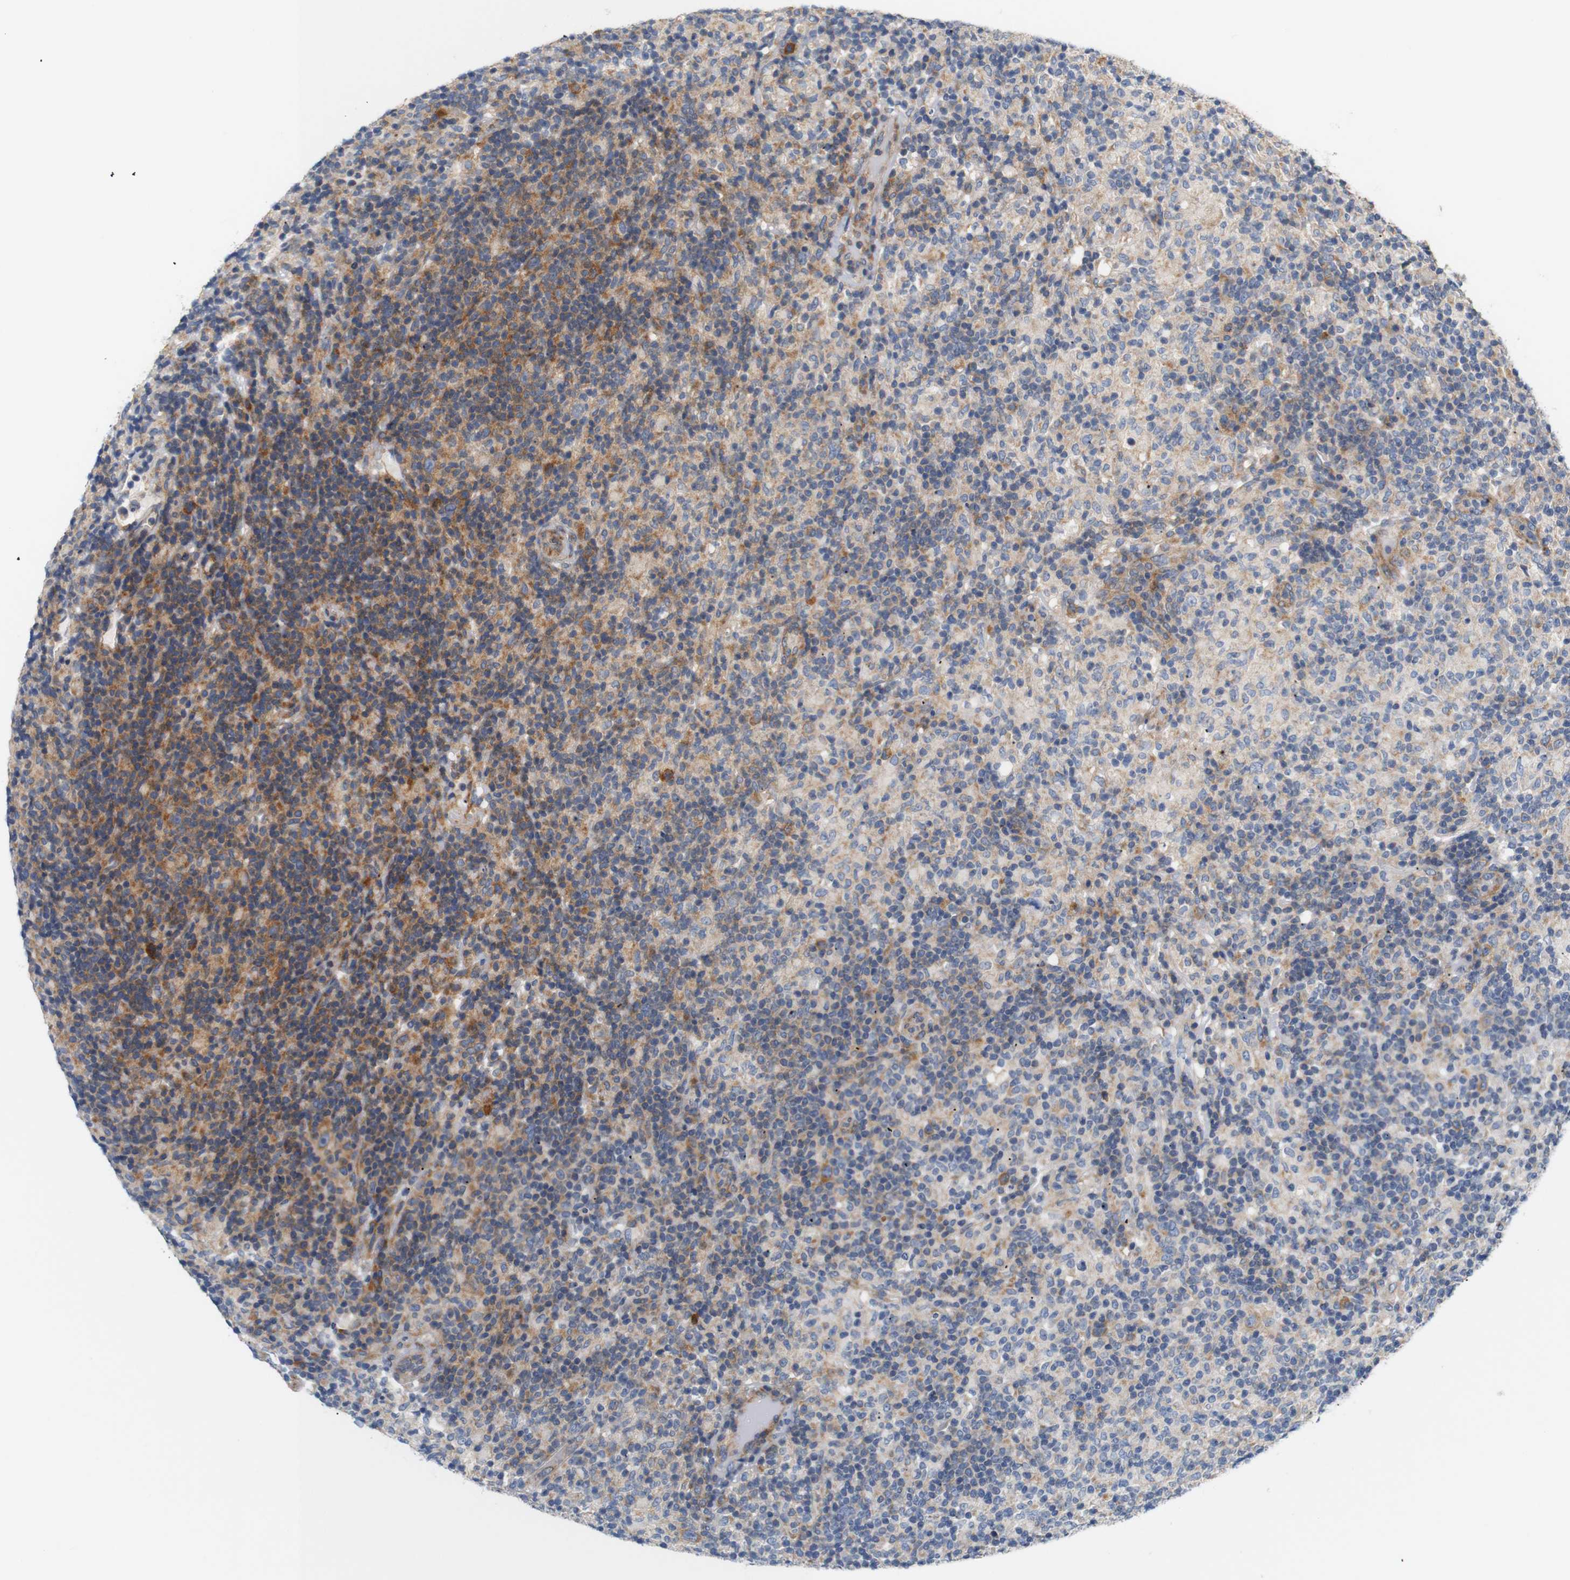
{"staining": {"intensity": "moderate", "quantity": "25%-75%", "location": "cytoplasmic/membranous"}, "tissue": "lymphoma", "cell_type": "Tumor cells", "image_type": "cancer", "snomed": [{"axis": "morphology", "description": "Hodgkin's disease, NOS"}, {"axis": "topography", "description": "Lymph node"}], "caption": "Immunohistochemical staining of Hodgkin's disease reveals moderate cytoplasmic/membranous protein expression in about 25%-75% of tumor cells. Nuclei are stained in blue.", "gene": "TRIM5", "patient": {"sex": "male", "age": 70}}